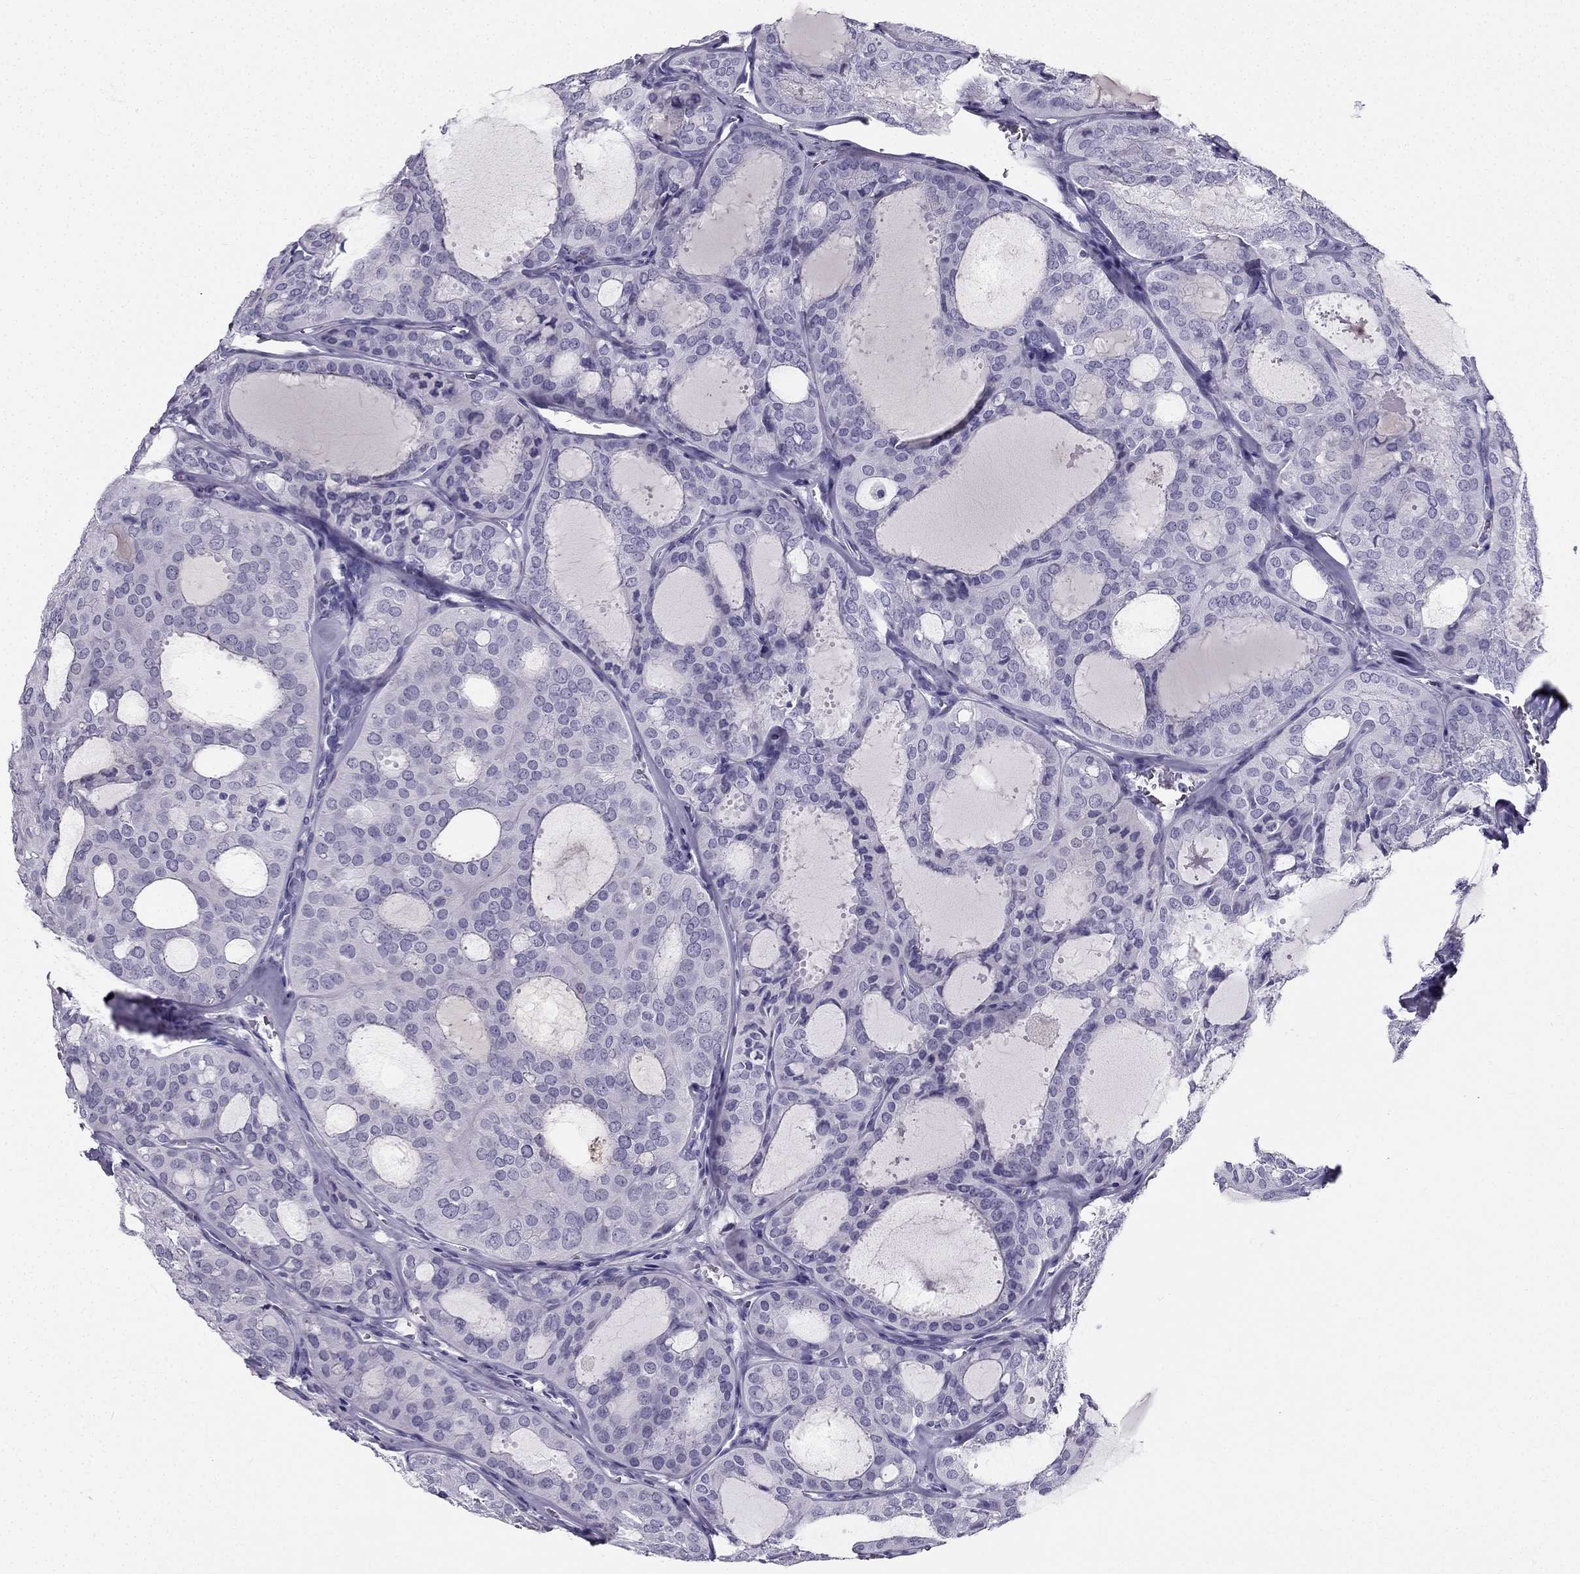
{"staining": {"intensity": "negative", "quantity": "none", "location": "none"}, "tissue": "thyroid cancer", "cell_type": "Tumor cells", "image_type": "cancer", "snomed": [{"axis": "morphology", "description": "Follicular adenoma carcinoma, NOS"}, {"axis": "topography", "description": "Thyroid gland"}], "caption": "A high-resolution histopathology image shows immunohistochemistry staining of thyroid cancer (follicular adenoma carcinoma), which shows no significant expression in tumor cells. (Immunohistochemistry, brightfield microscopy, high magnification).", "gene": "TFF3", "patient": {"sex": "male", "age": 75}}